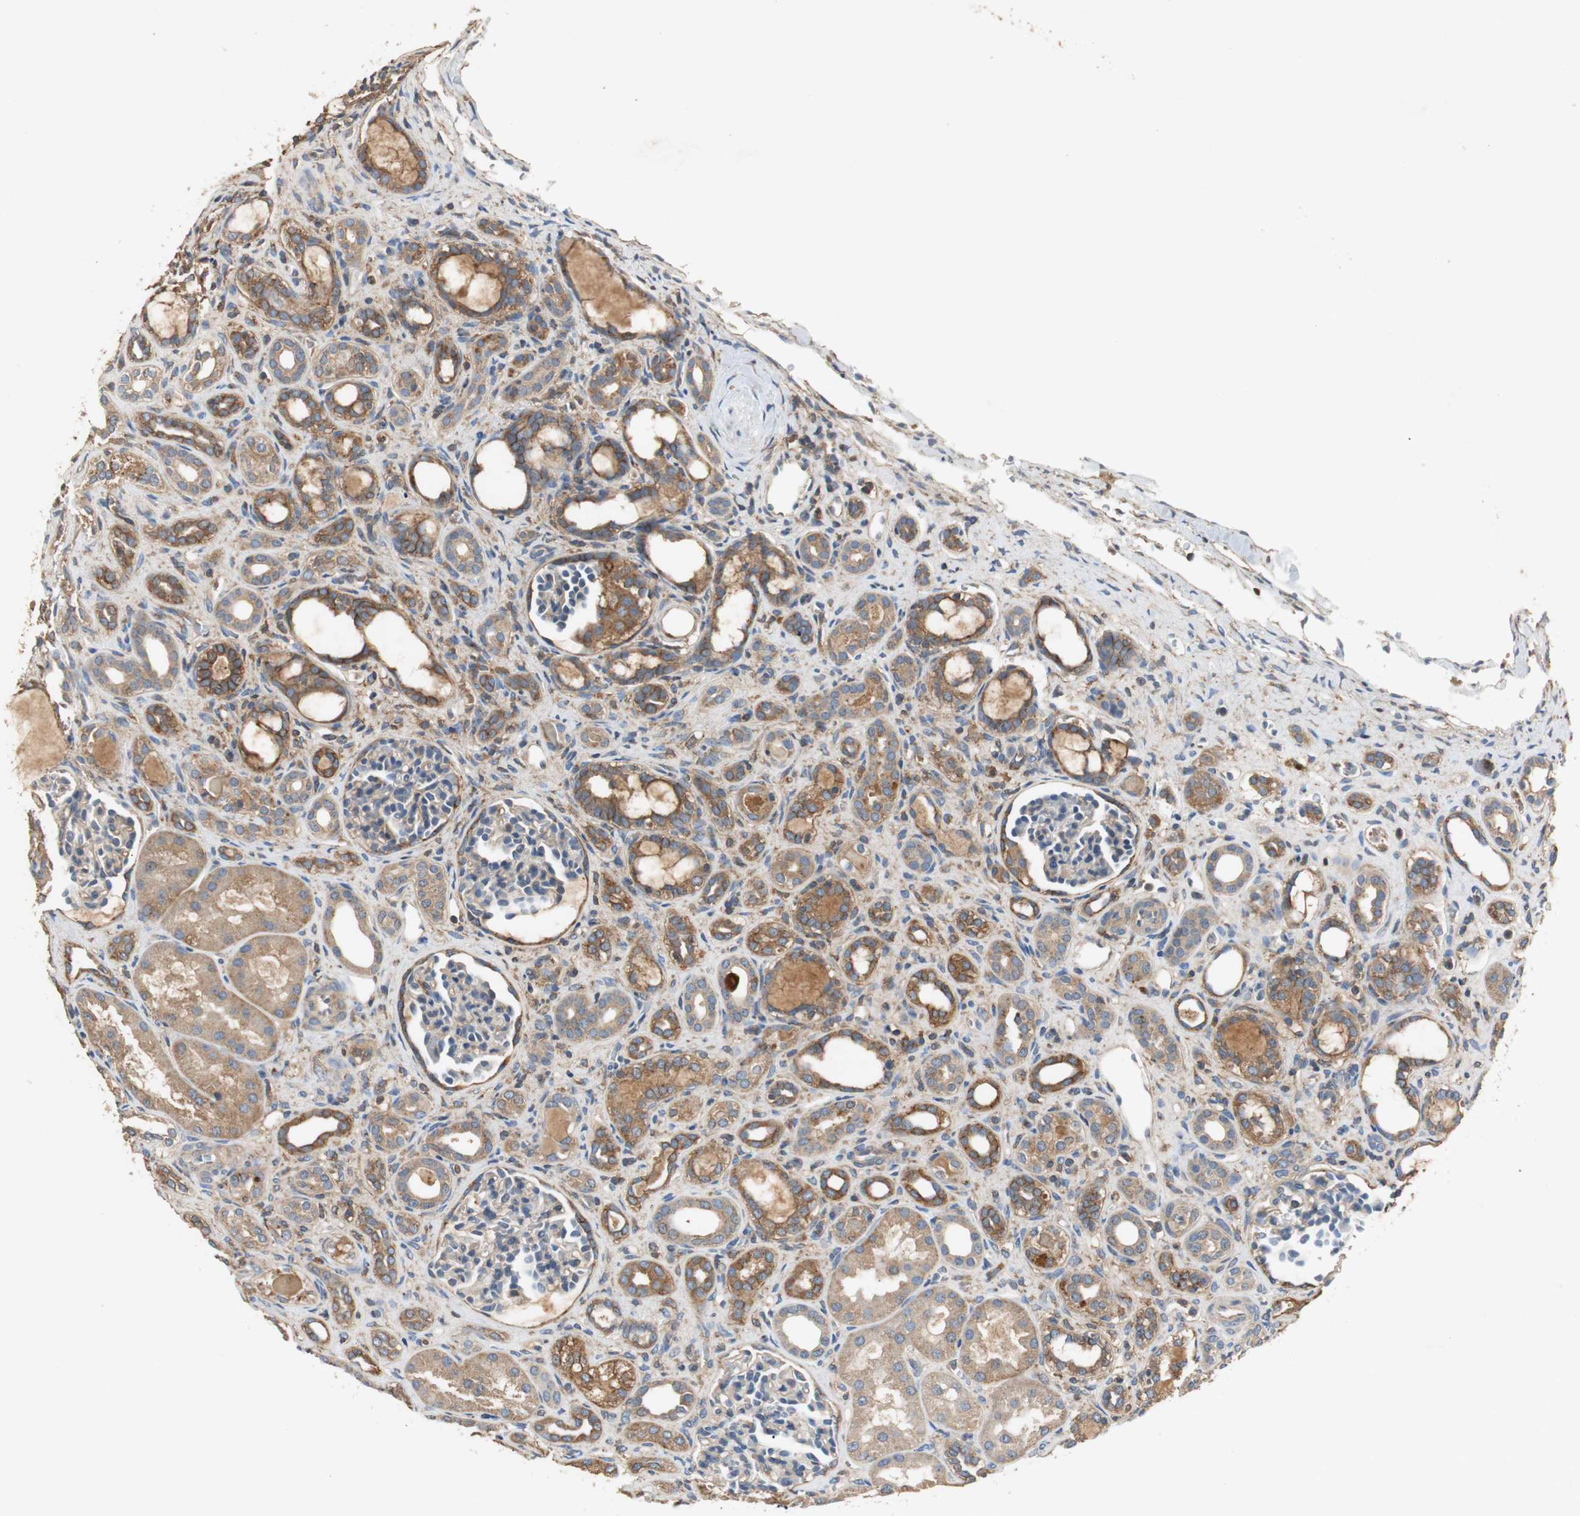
{"staining": {"intensity": "weak", "quantity": "<25%", "location": "cytoplasmic/membranous"}, "tissue": "kidney", "cell_type": "Cells in glomeruli", "image_type": "normal", "snomed": [{"axis": "morphology", "description": "Normal tissue, NOS"}, {"axis": "topography", "description": "Kidney"}], "caption": "Immunohistochemistry of unremarkable kidney shows no positivity in cells in glomeruli. Brightfield microscopy of immunohistochemistry stained with DAB (brown) and hematoxylin (blue), captured at high magnification.", "gene": "TNFRSF14", "patient": {"sex": "male", "age": 7}}